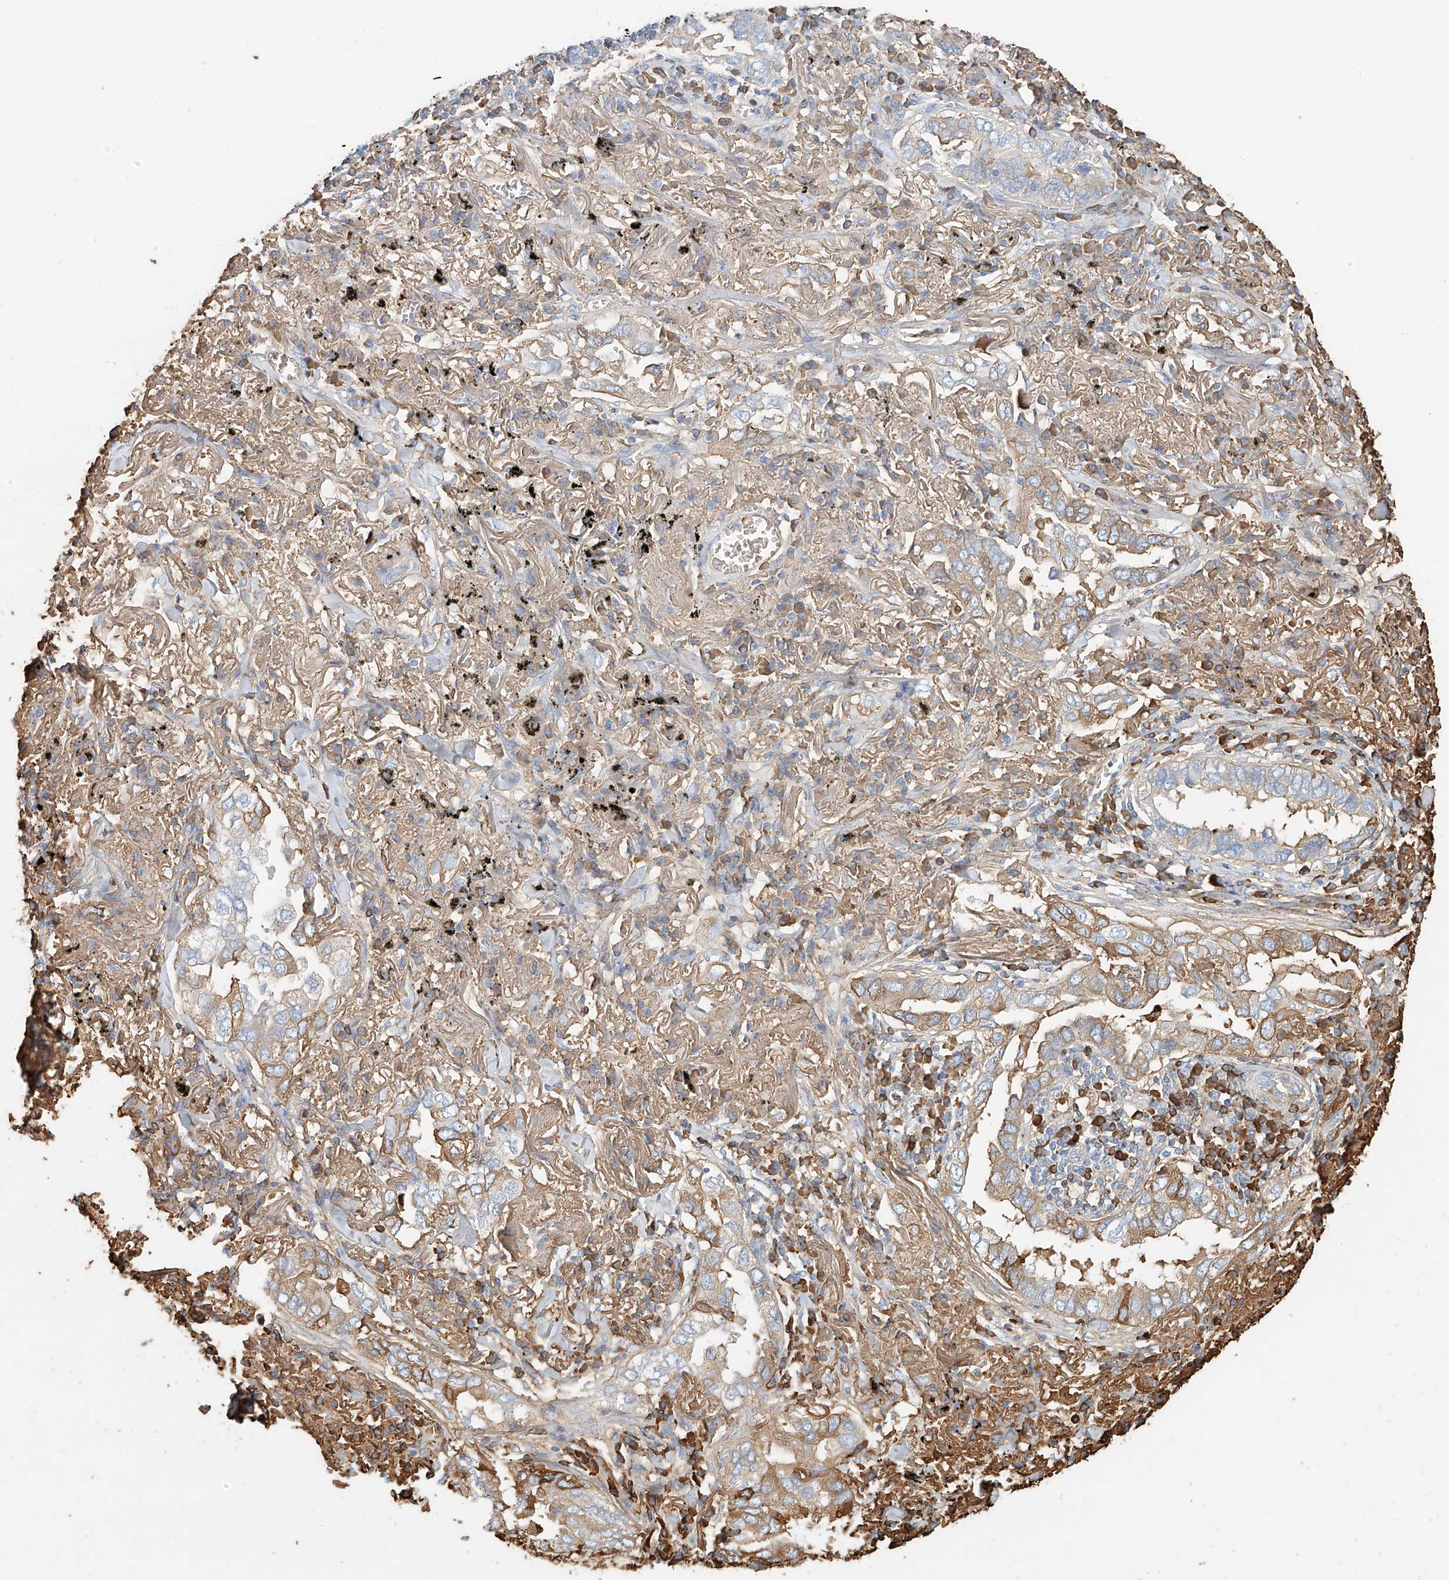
{"staining": {"intensity": "moderate", "quantity": "<25%", "location": "cytoplasmic/membranous"}, "tissue": "lung cancer", "cell_type": "Tumor cells", "image_type": "cancer", "snomed": [{"axis": "morphology", "description": "Adenocarcinoma, NOS"}, {"axis": "topography", "description": "Lung"}], "caption": "IHC (DAB (3,3'-diaminobenzidine)) staining of human adenocarcinoma (lung) demonstrates moderate cytoplasmic/membranous protein staining in about <25% of tumor cells.", "gene": "ZFP30", "patient": {"sex": "male", "age": 65}}